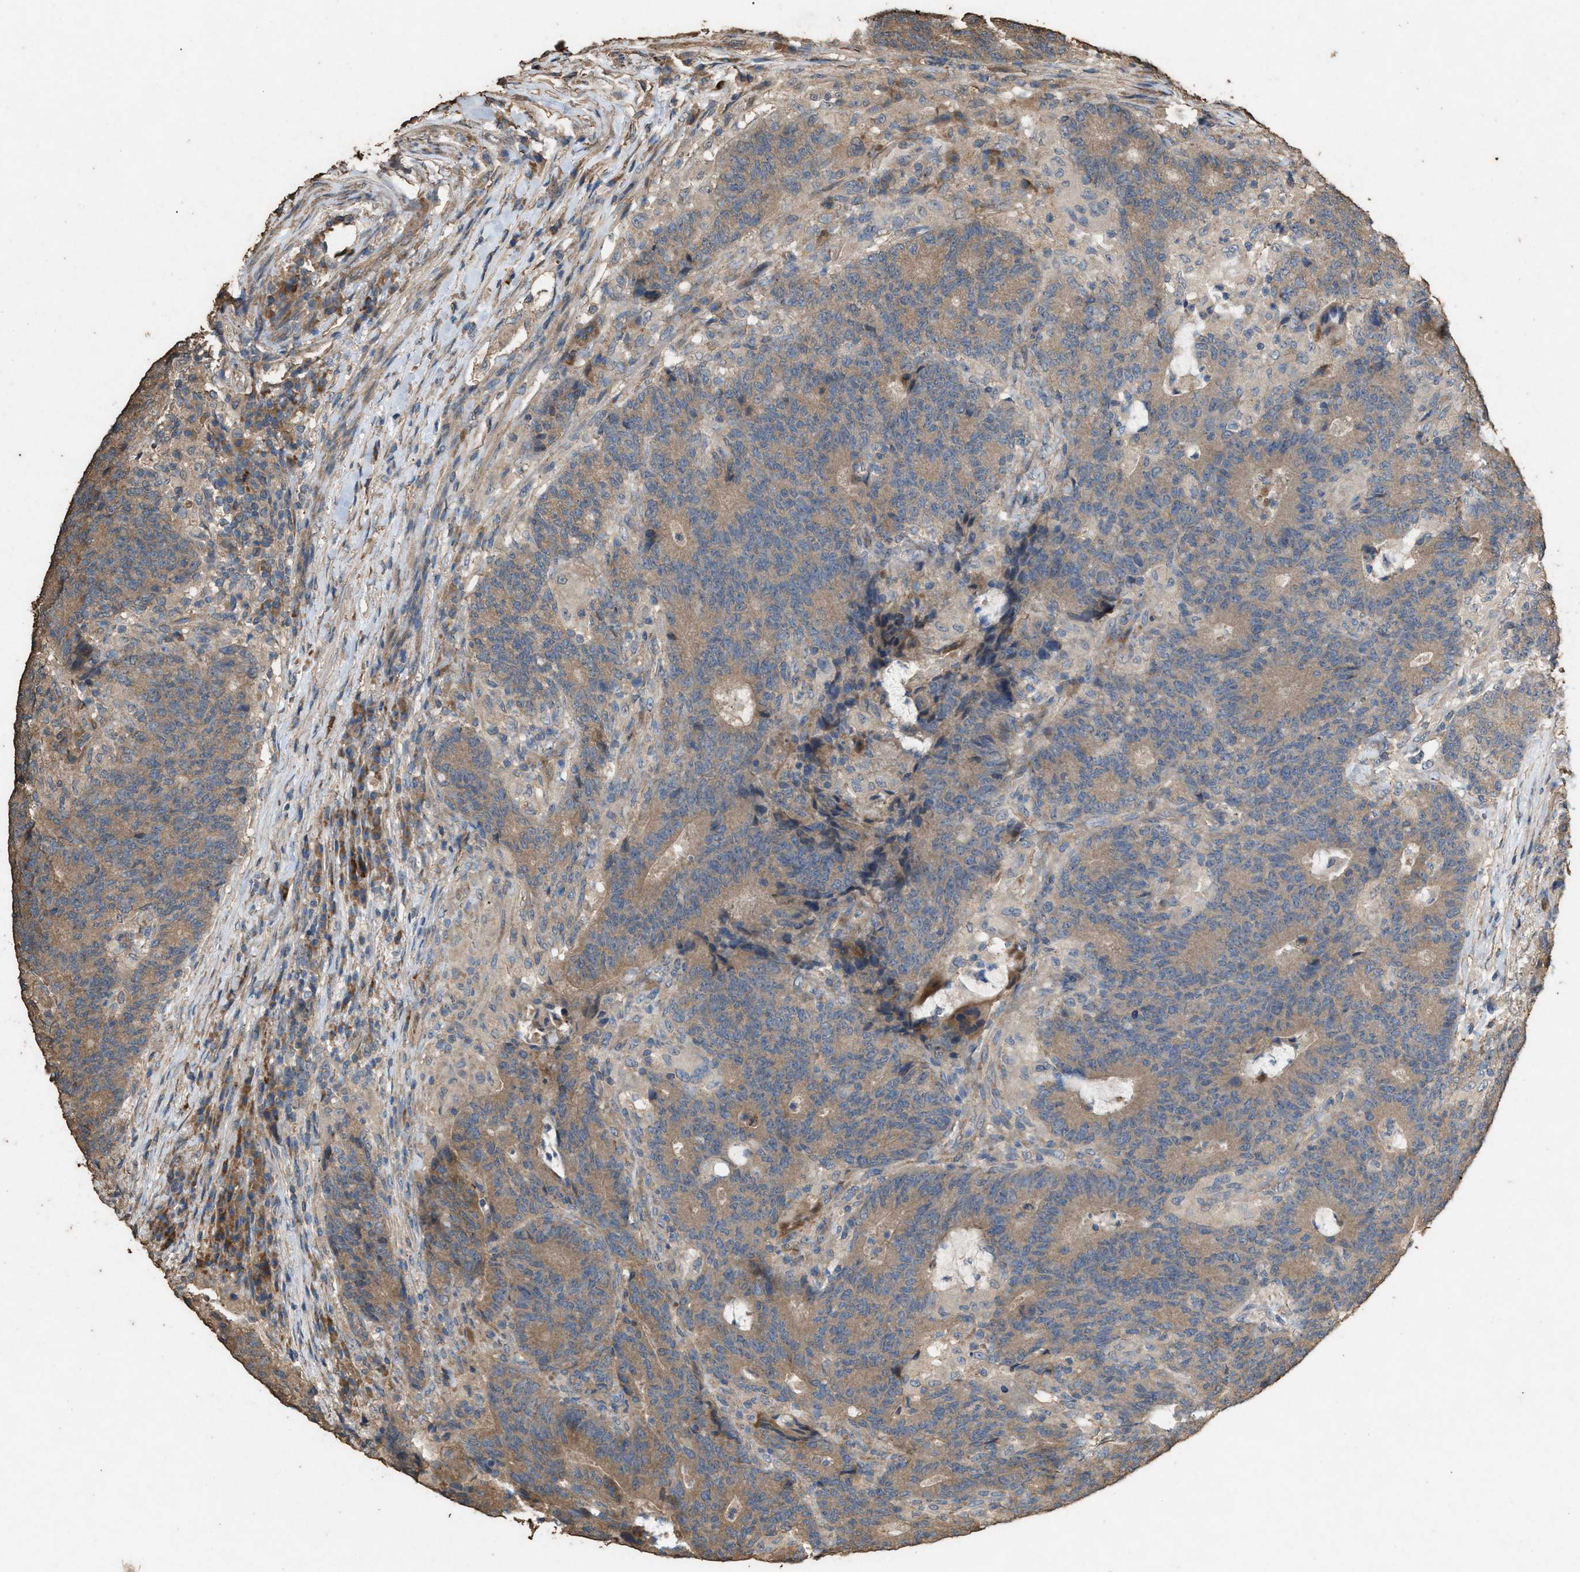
{"staining": {"intensity": "weak", "quantity": ">75%", "location": "cytoplasmic/membranous"}, "tissue": "colorectal cancer", "cell_type": "Tumor cells", "image_type": "cancer", "snomed": [{"axis": "morphology", "description": "Normal tissue, NOS"}, {"axis": "morphology", "description": "Adenocarcinoma, NOS"}, {"axis": "topography", "description": "Colon"}], "caption": "An IHC image of neoplastic tissue is shown. Protein staining in brown labels weak cytoplasmic/membranous positivity in colorectal cancer within tumor cells. (IHC, brightfield microscopy, high magnification).", "gene": "DCAF7", "patient": {"sex": "female", "age": 75}}